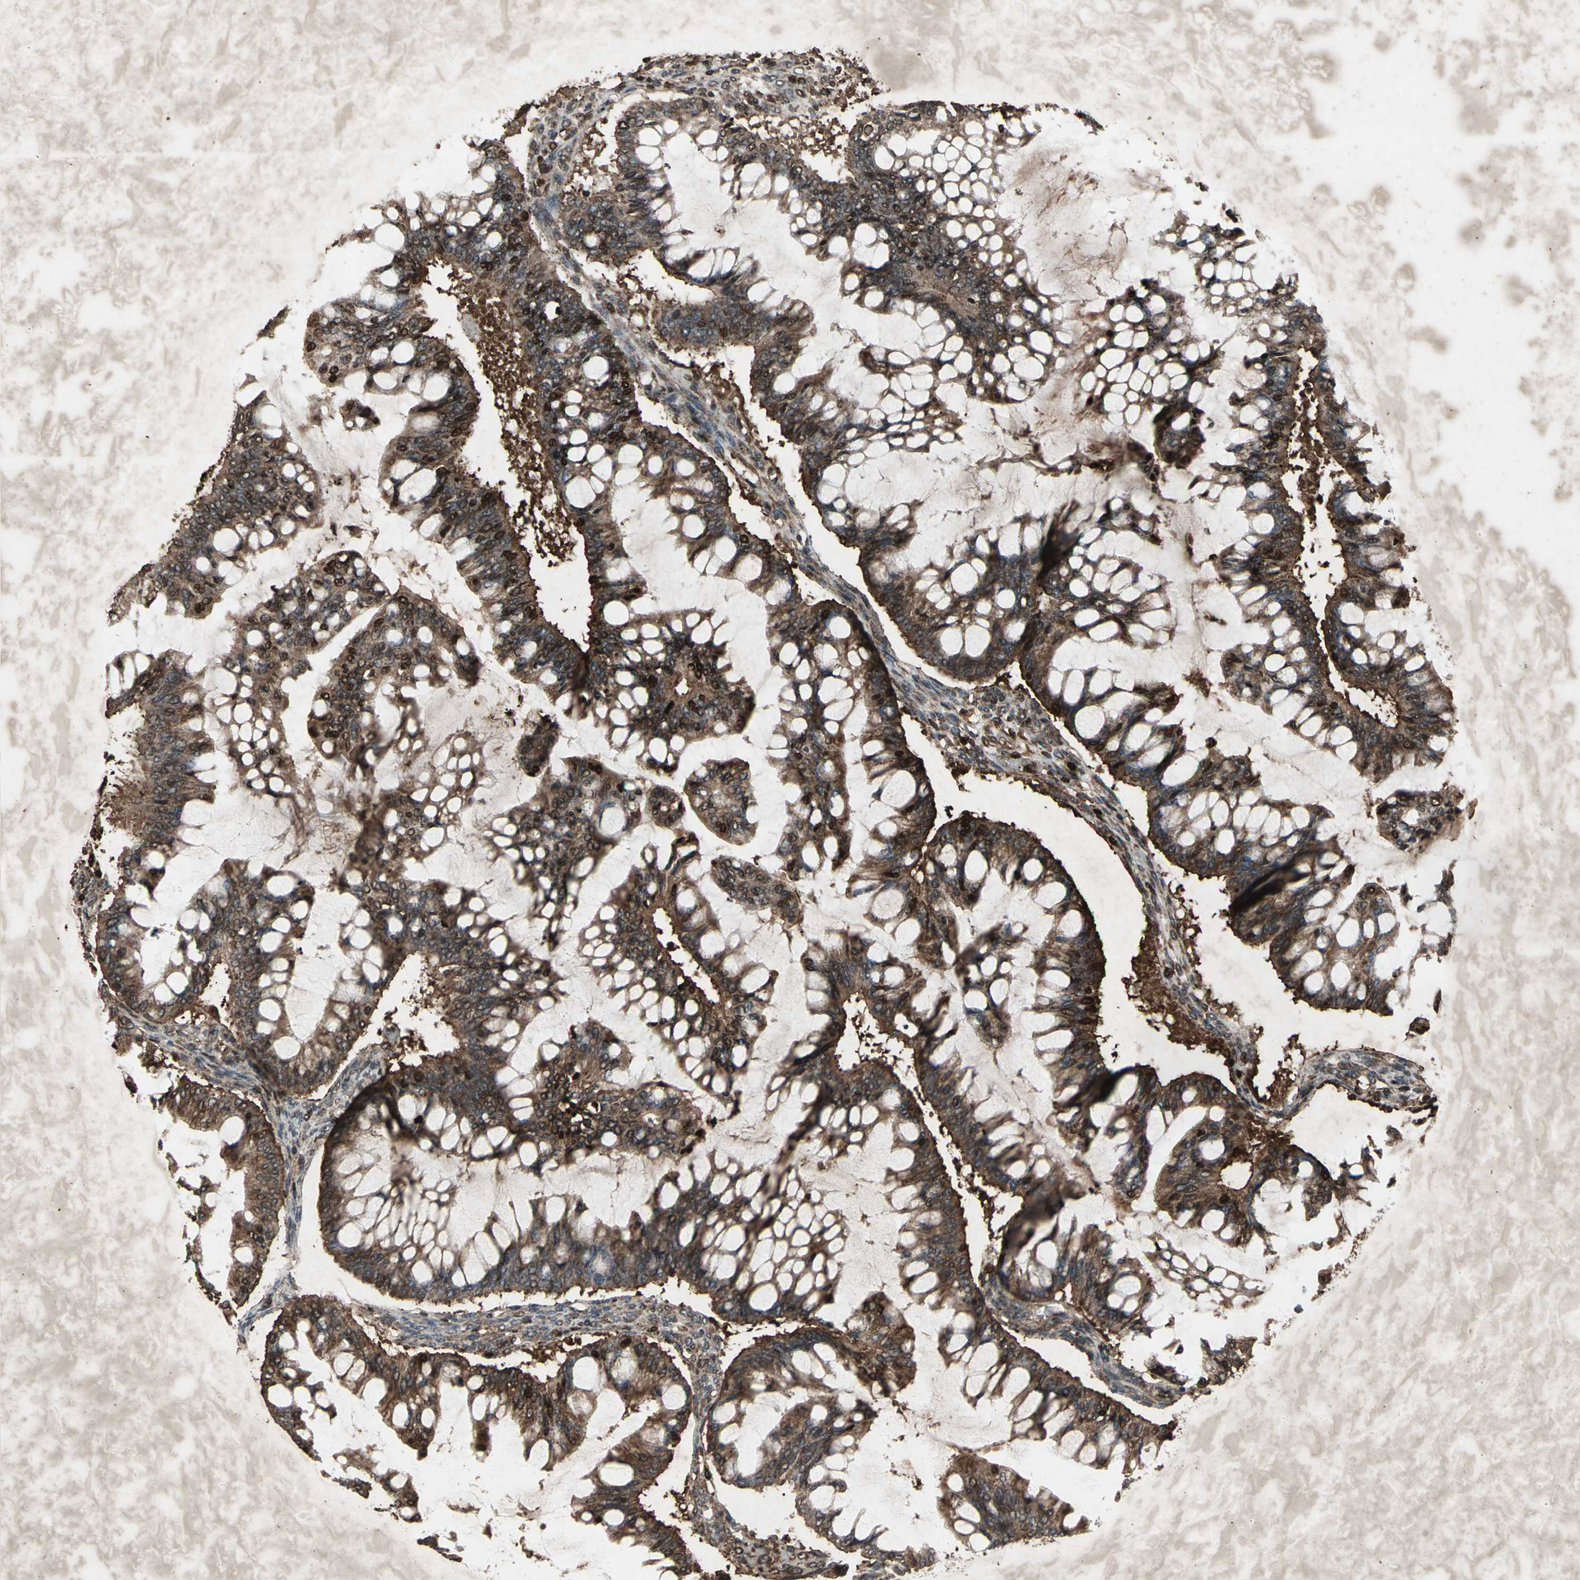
{"staining": {"intensity": "strong", "quantity": ">75%", "location": "cytoplasmic/membranous,nuclear"}, "tissue": "ovarian cancer", "cell_type": "Tumor cells", "image_type": "cancer", "snomed": [{"axis": "morphology", "description": "Cystadenocarcinoma, mucinous, NOS"}, {"axis": "topography", "description": "Ovary"}], "caption": "IHC micrograph of neoplastic tissue: ovarian cancer (mucinous cystadenocarcinoma) stained using immunohistochemistry demonstrates high levels of strong protein expression localized specifically in the cytoplasmic/membranous and nuclear of tumor cells, appearing as a cytoplasmic/membranous and nuclear brown color.", "gene": "SEPTIN4", "patient": {"sex": "female", "age": 73}}